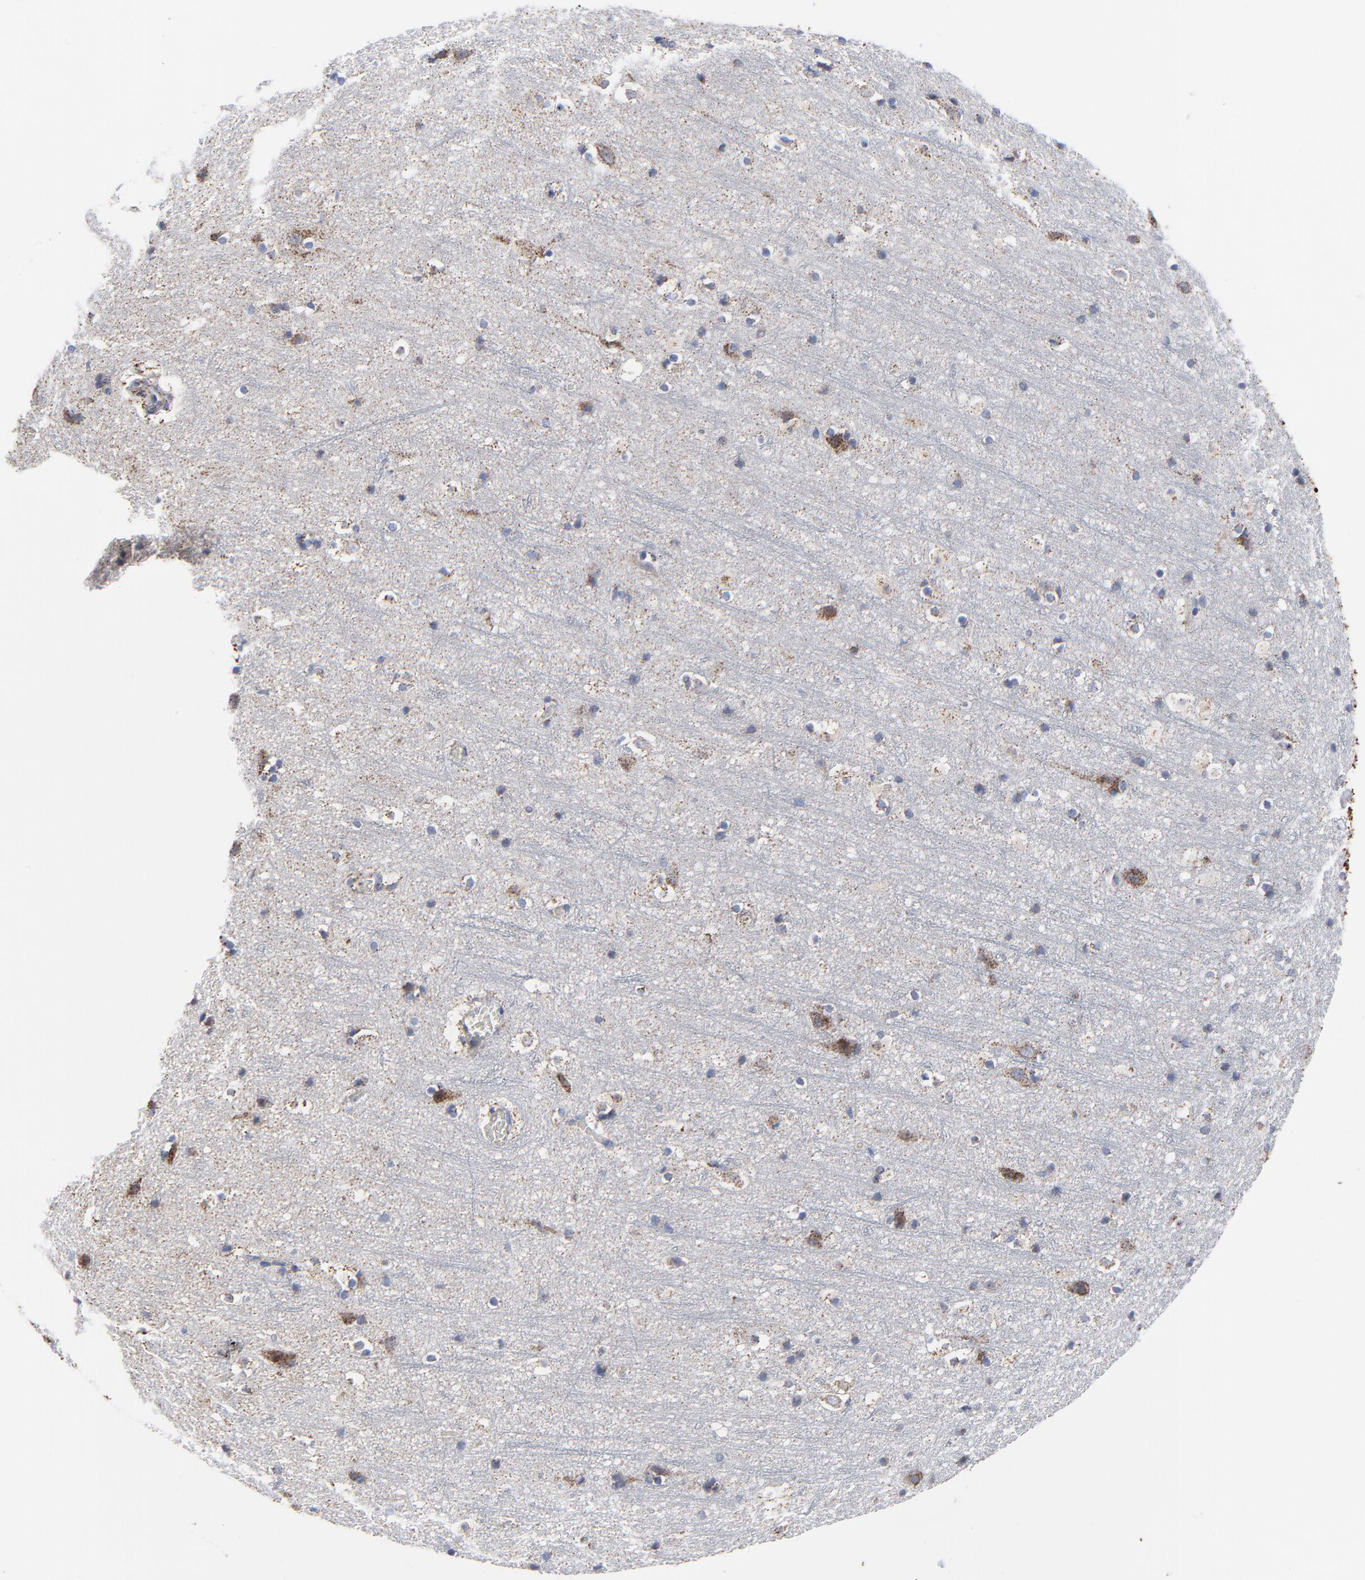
{"staining": {"intensity": "negative", "quantity": "none", "location": "none"}, "tissue": "cerebral cortex", "cell_type": "Endothelial cells", "image_type": "normal", "snomed": [{"axis": "morphology", "description": "Normal tissue, NOS"}, {"axis": "topography", "description": "Cerebral cortex"}], "caption": "Benign cerebral cortex was stained to show a protein in brown. There is no significant expression in endothelial cells. The staining was performed using DAB to visualize the protein expression in brown, while the nuclei were stained in blue with hematoxylin (Magnification: 20x).", "gene": "TXNRD2", "patient": {"sex": "male", "age": 45}}